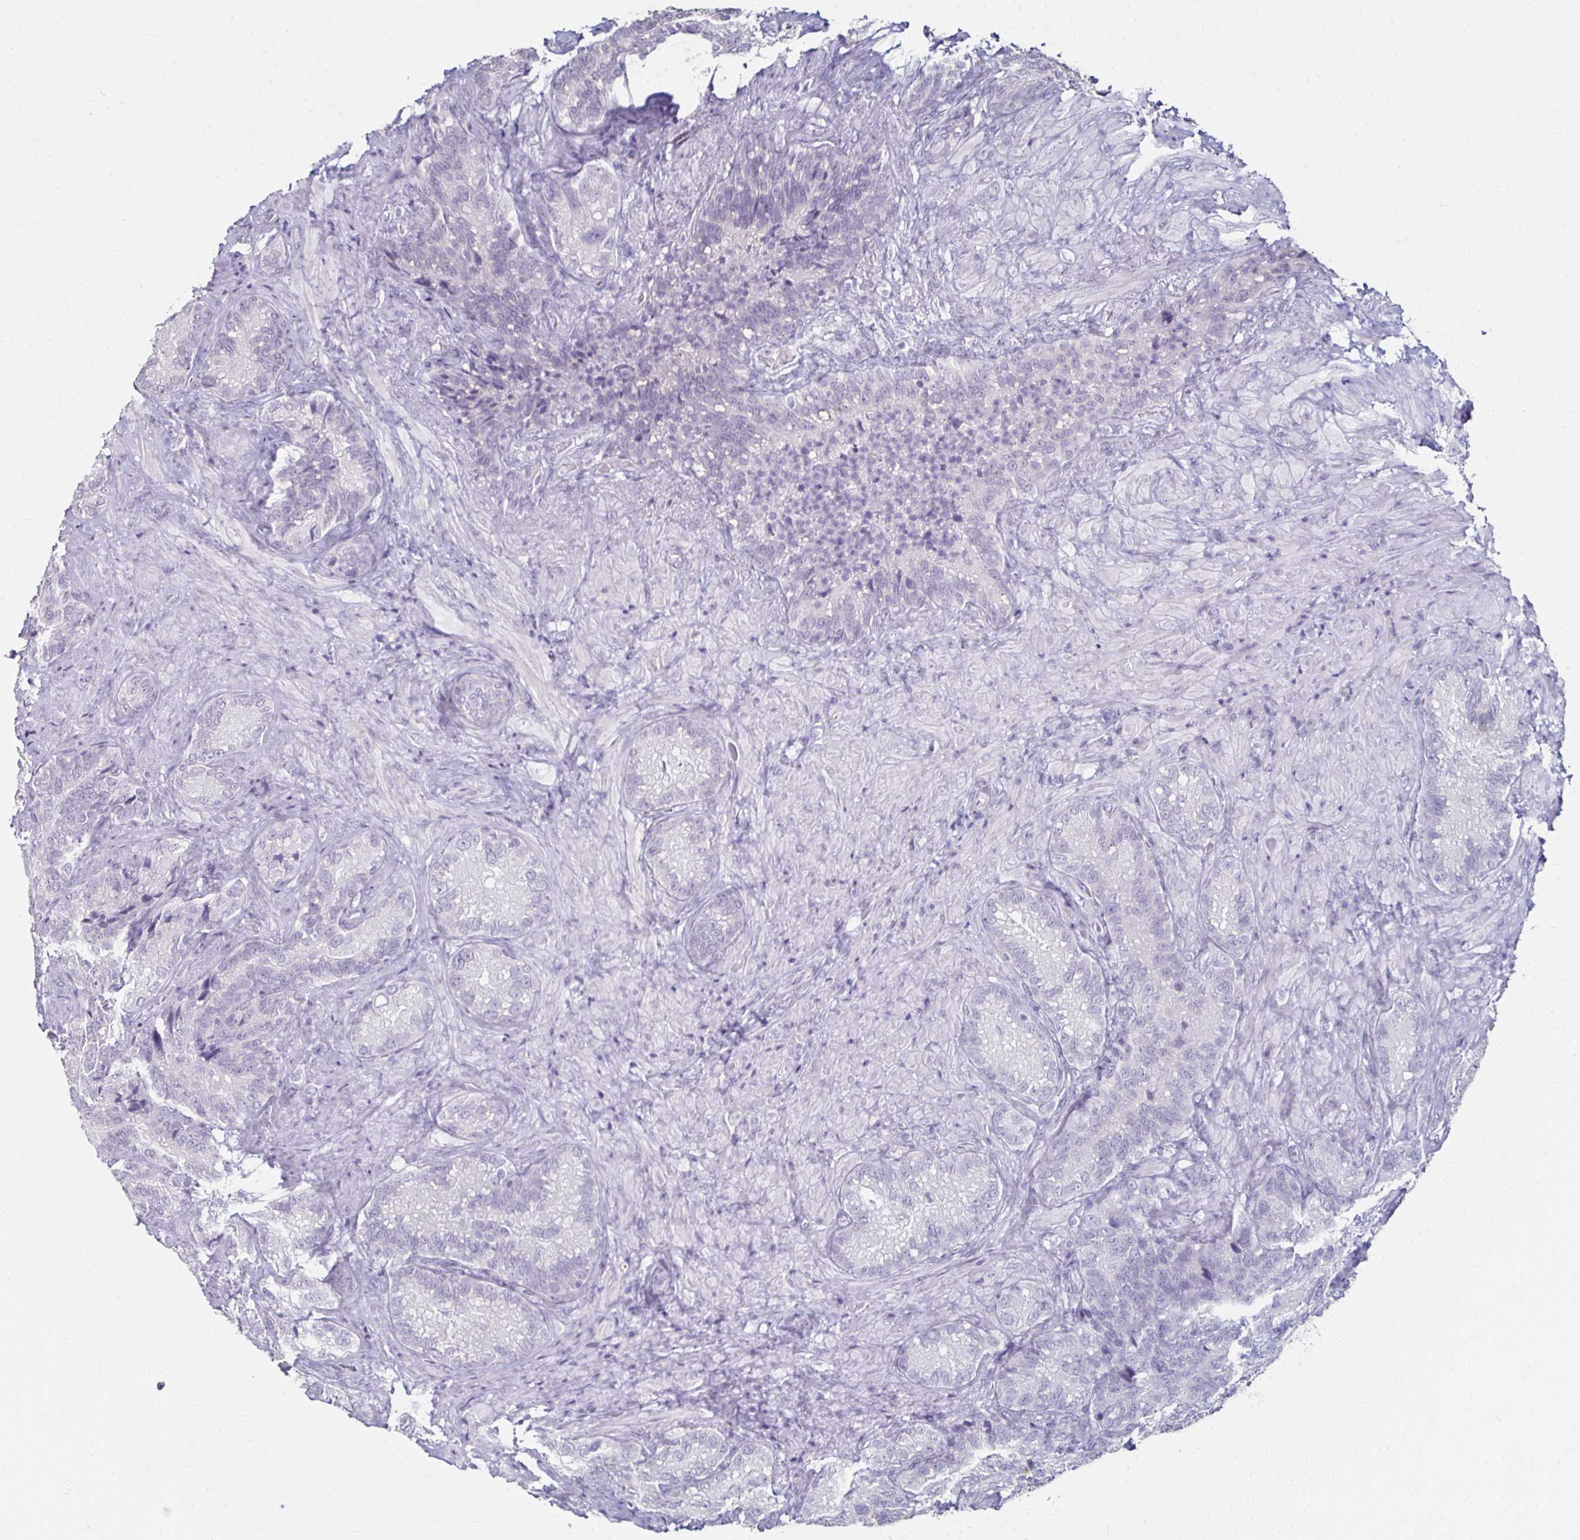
{"staining": {"intensity": "negative", "quantity": "none", "location": "none"}, "tissue": "seminal vesicle", "cell_type": "Glandular cells", "image_type": "normal", "snomed": [{"axis": "morphology", "description": "Normal tissue, NOS"}, {"axis": "topography", "description": "Seminal veicle"}], "caption": "A histopathology image of seminal vesicle stained for a protein demonstrates no brown staining in glandular cells.", "gene": "TOMM34", "patient": {"sex": "male", "age": 68}}